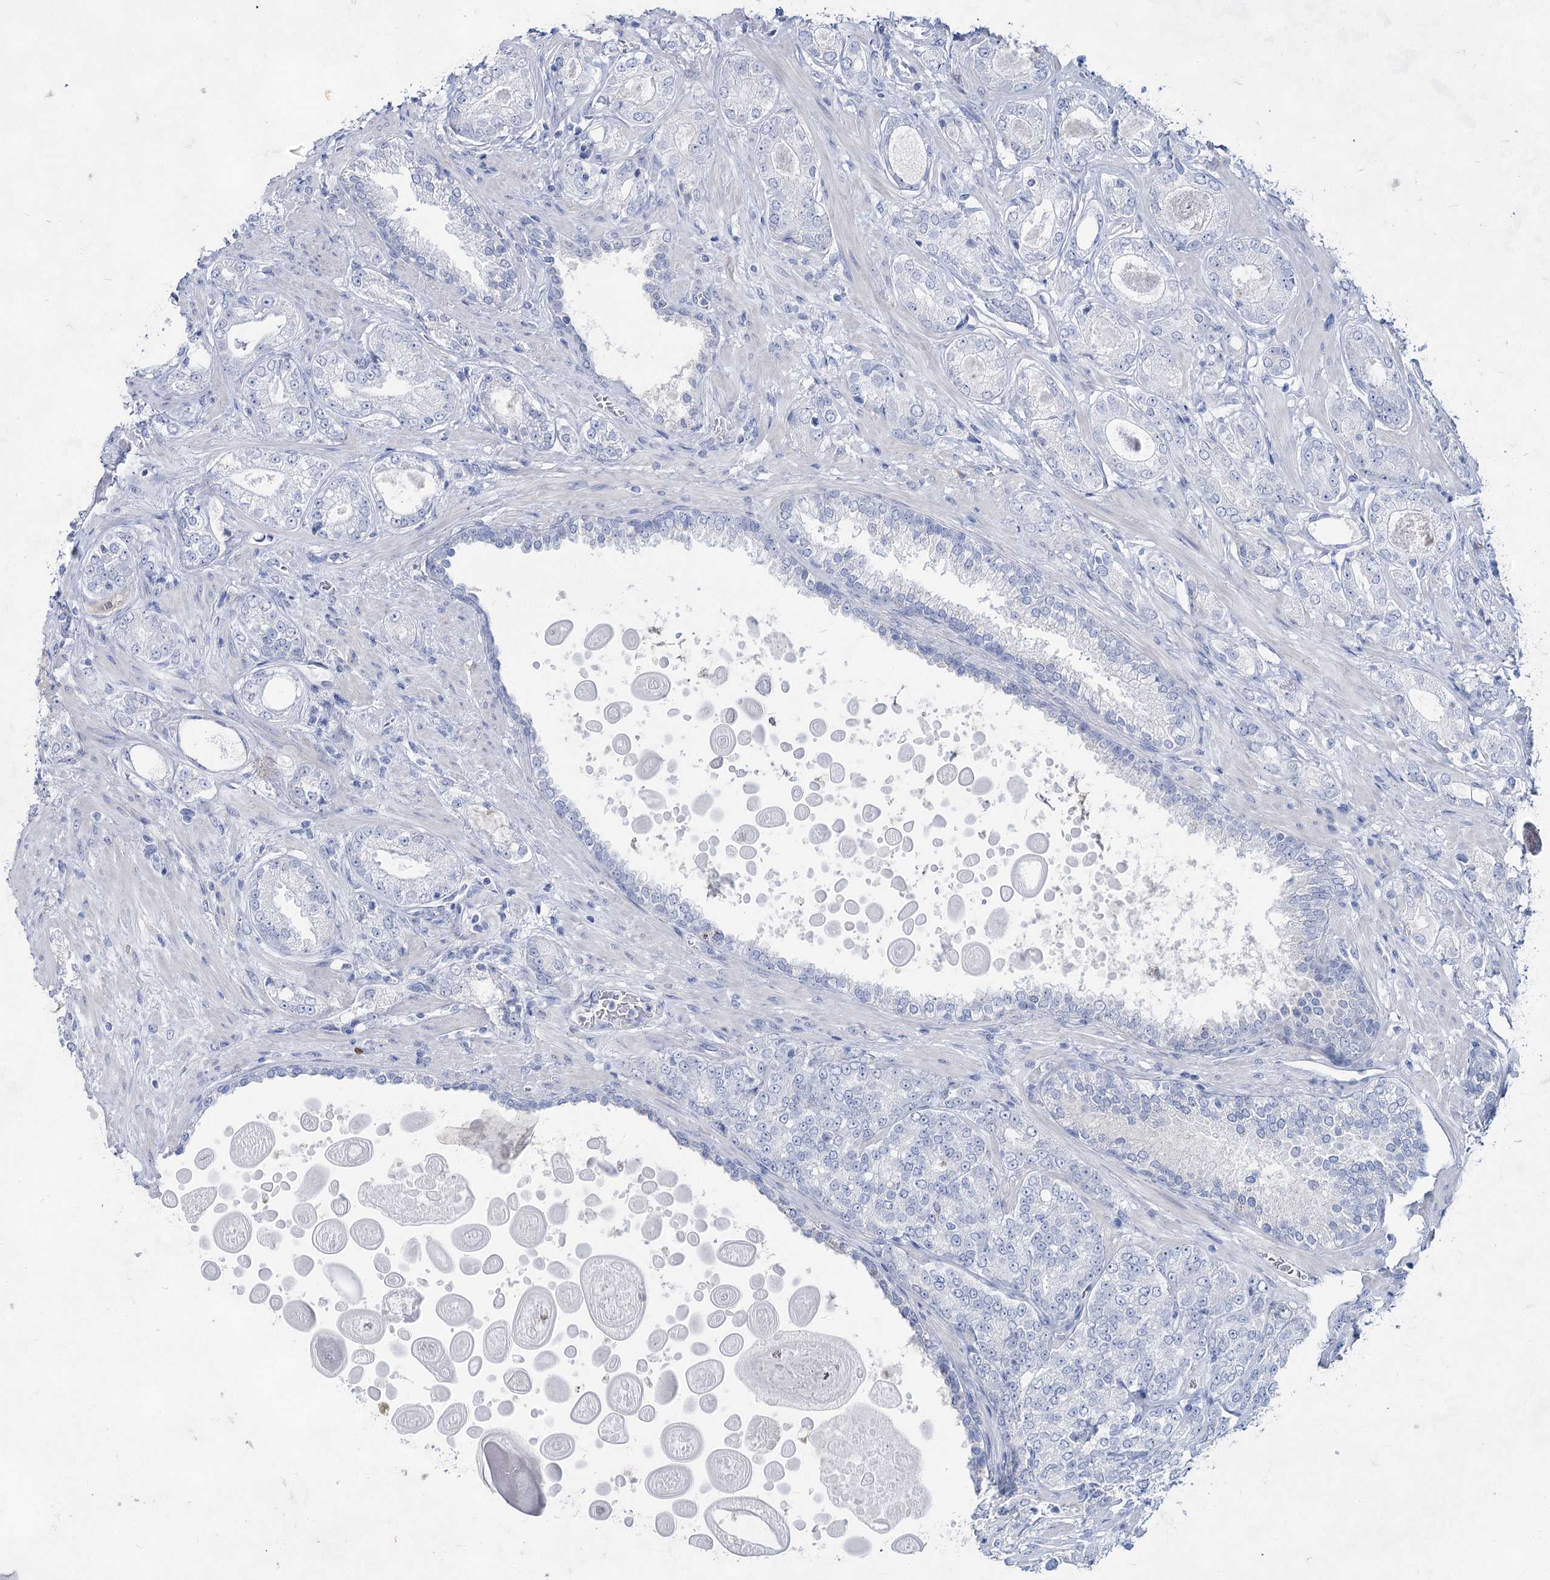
{"staining": {"intensity": "negative", "quantity": "none", "location": "none"}, "tissue": "prostate cancer", "cell_type": "Tumor cells", "image_type": "cancer", "snomed": [{"axis": "morphology", "description": "Normal tissue, NOS"}, {"axis": "morphology", "description": "Adenocarcinoma, High grade"}, {"axis": "topography", "description": "Prostate"}], "caption": "Human prostate cancer (adenocarcinoma (high-grade)) stained for a protein using immunohistochemistry reveals no staining in tumor cells.", "gene": "ACRV1", "patient": {"sex": "male", "age": 83}}